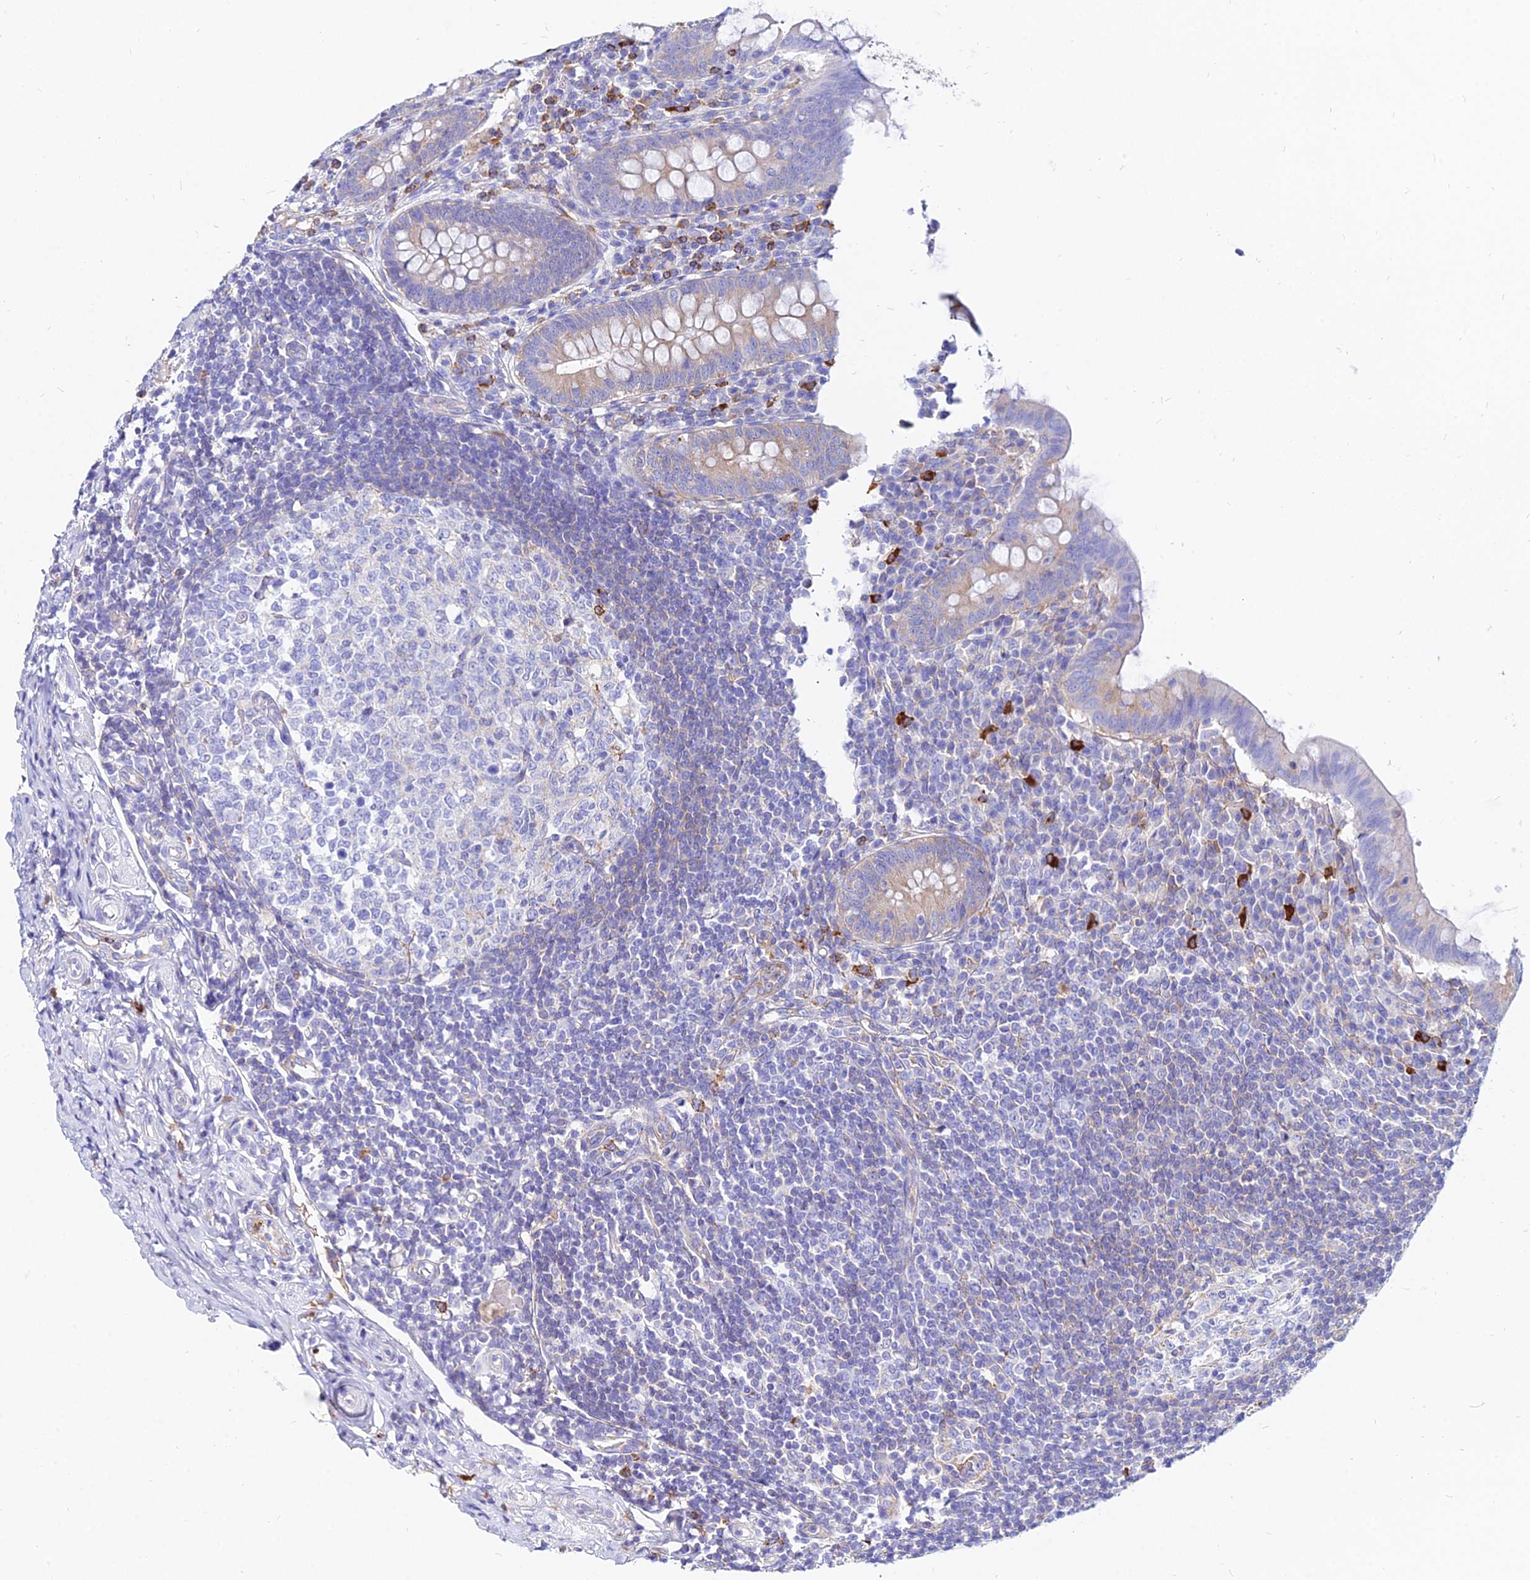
{"staining": {"intensity": "weak", "quantity": "25%-75%", "location": "cytoplasmic/membranous"}, "tissue": "appendix", "cell_type": "Glandular cells", "image_type": "normal", "snomed": [{"axis": "morphology", "description": "Normal tissue, NOS"}, {"axis": "topography", "description": "Appendix"}], "caption": "Normal appendix displays weak cytoplasmic/membranous expression in approximately 25%-75% of glandular cells Nuclei are stained in blue..", "gene": "AGTRAP", "patient": {"sex": "female", "age": 33}}